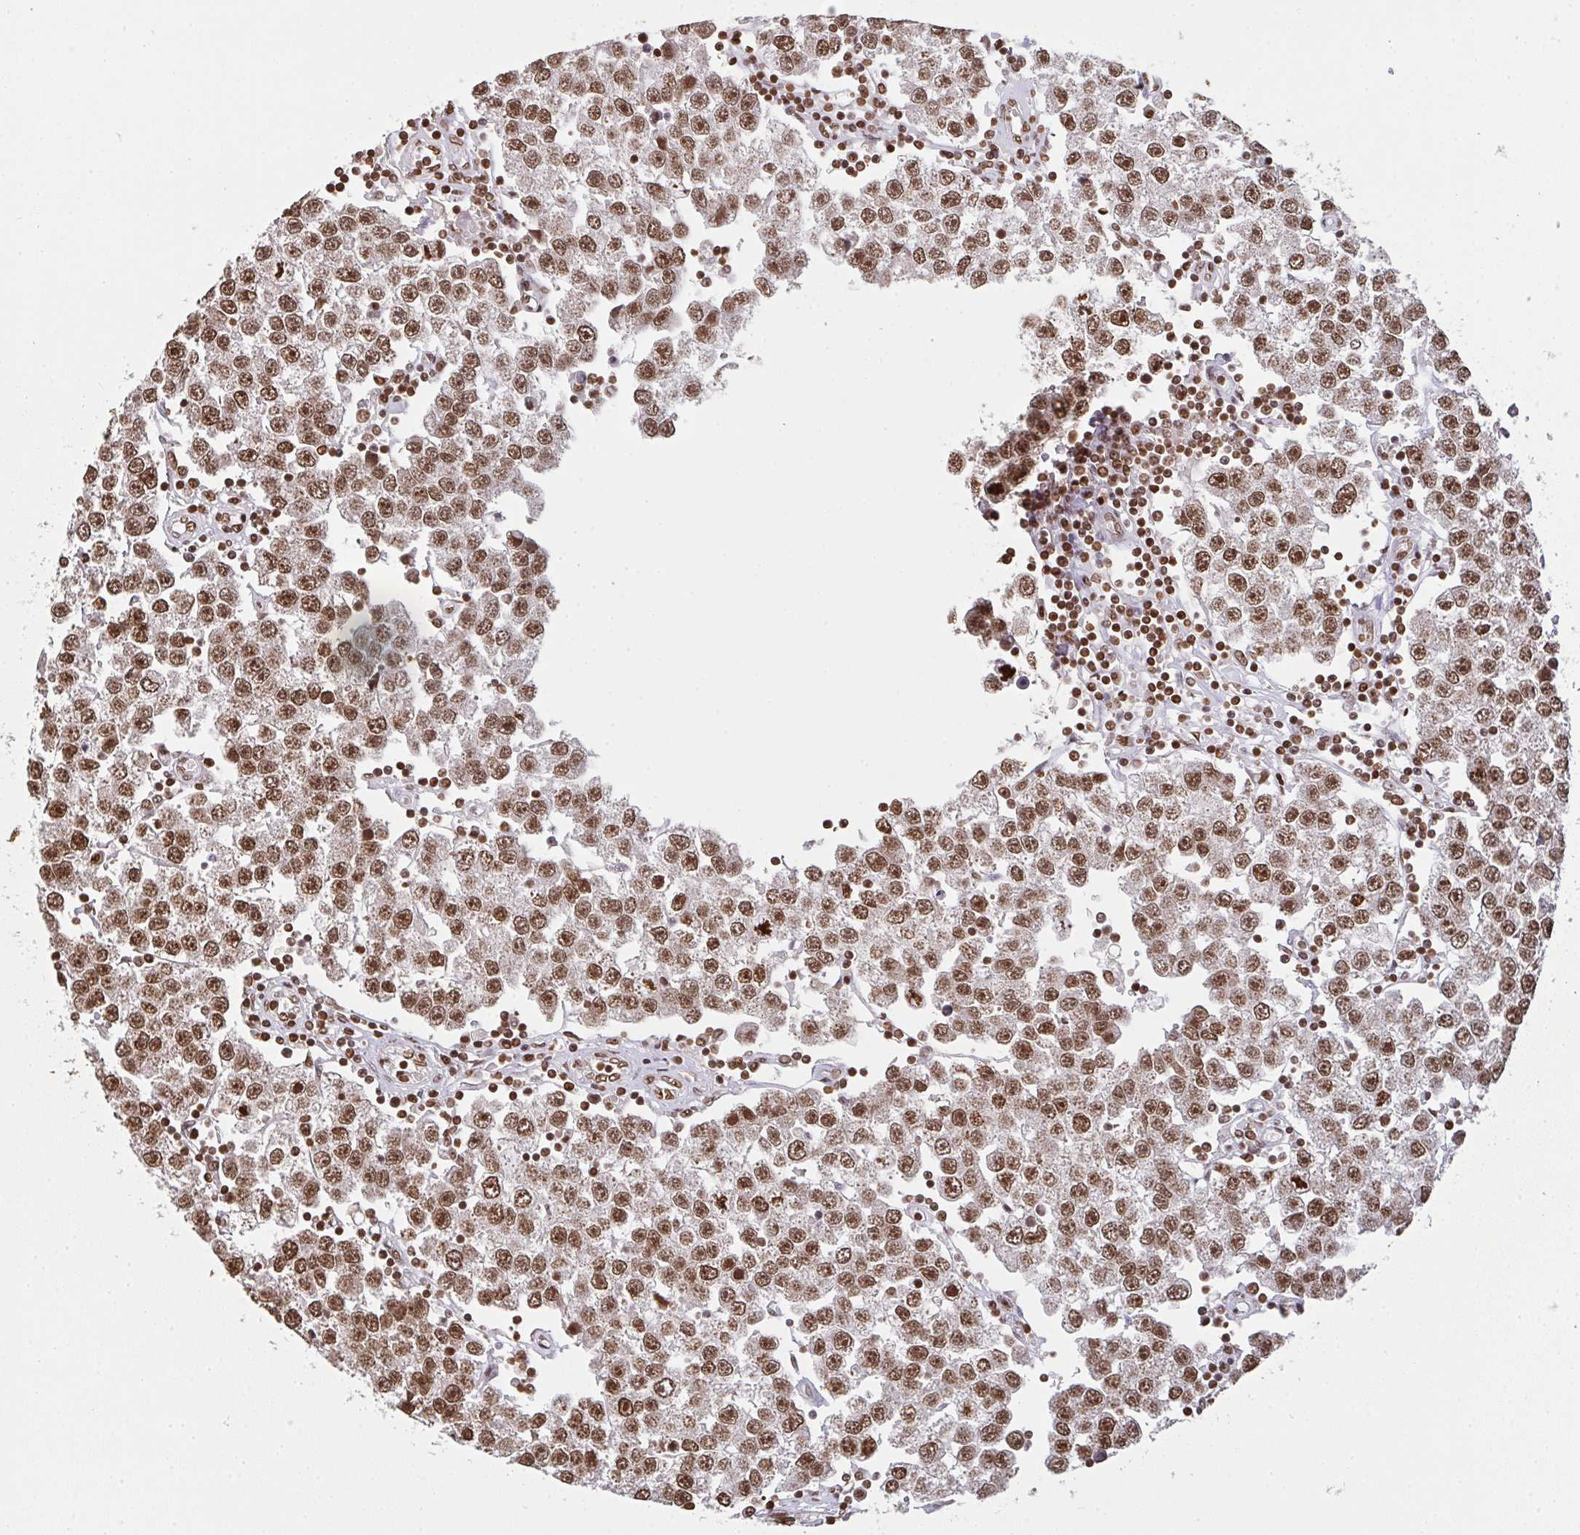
{"staining": {"intensity": "moderate", "quantity": ">75%", "location": "nuclear"}, "tissue": "testis cancer", "cell_type": "Tumor cells", "image_type": "cancer", "snomed": [{"axis": "morphology", "description": "Seminoma, NOS"}, {"axis": "topography", "description": "Testis"}], "caption": "Immunohistochemical staining of human testis cancer reveals medium levels of moderate nuclear positivity in approximately >75% of tumor cells.", "gene": "DKC1", "patient": {"sex": "male", "age": 34}}